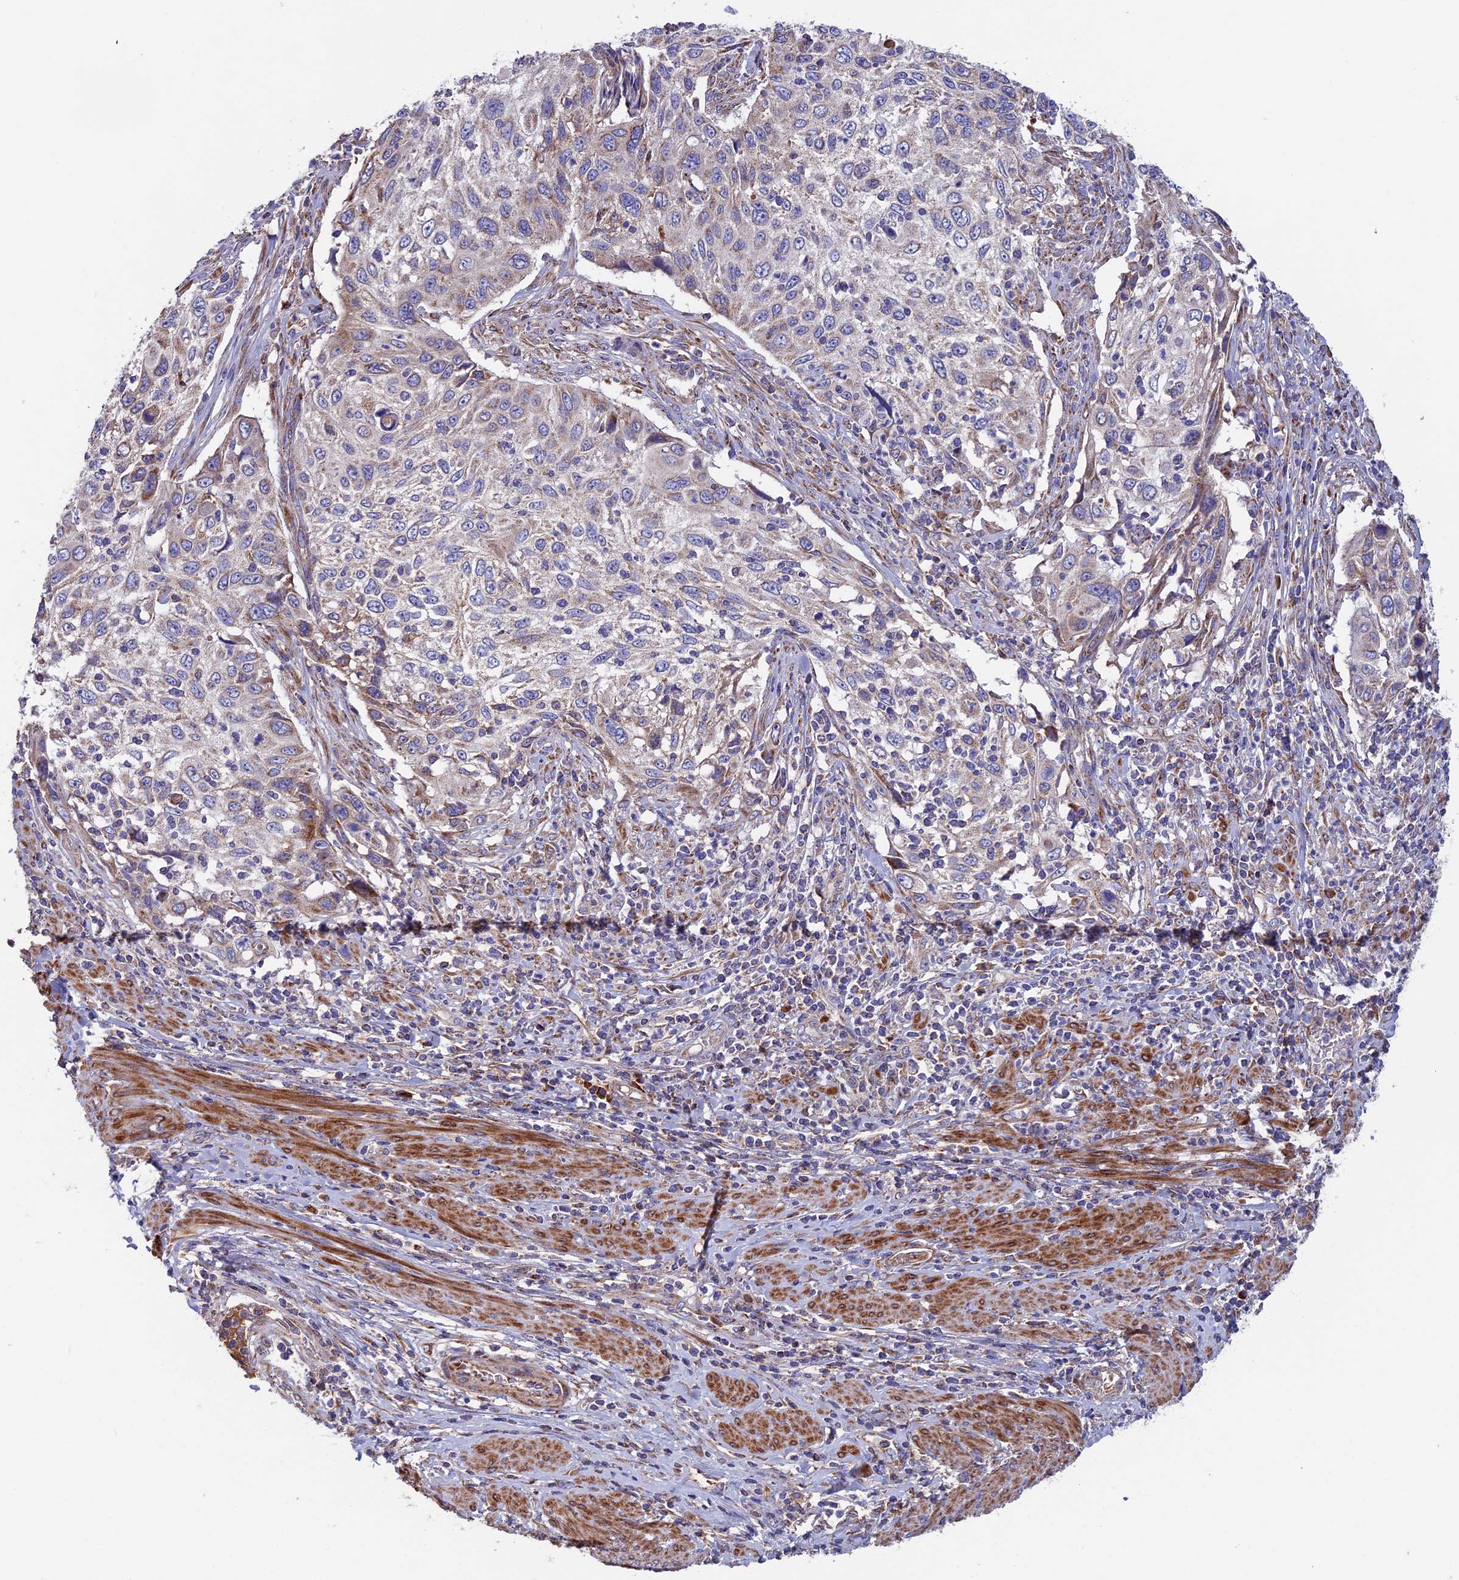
{"staining": {"intensity": "weak", "quantity": "25%-75%", "location": "cytoplasmic/membranous"}, "tissue": "cervical cancer", "cell_type": "Tumor cells", "image_type": "cancer", "snomed": [{"axis": "morphology", "description": "Squamous cell carcinoma, NOS"}, {"axis": "topography", "description": "Cervix"}], "caption": "Cervical cancer stained with DAB (3,3'-diaminobenzidine) IHC shows low levels of weak cytoplasmic/membranous expression in approximately 25%-75% of tumor cells. The protein of interest is shown in brown color, while the nuclei are stained blue.", "gene": "SLC15A5", "patient": {"sex": "female", "age": 70}}